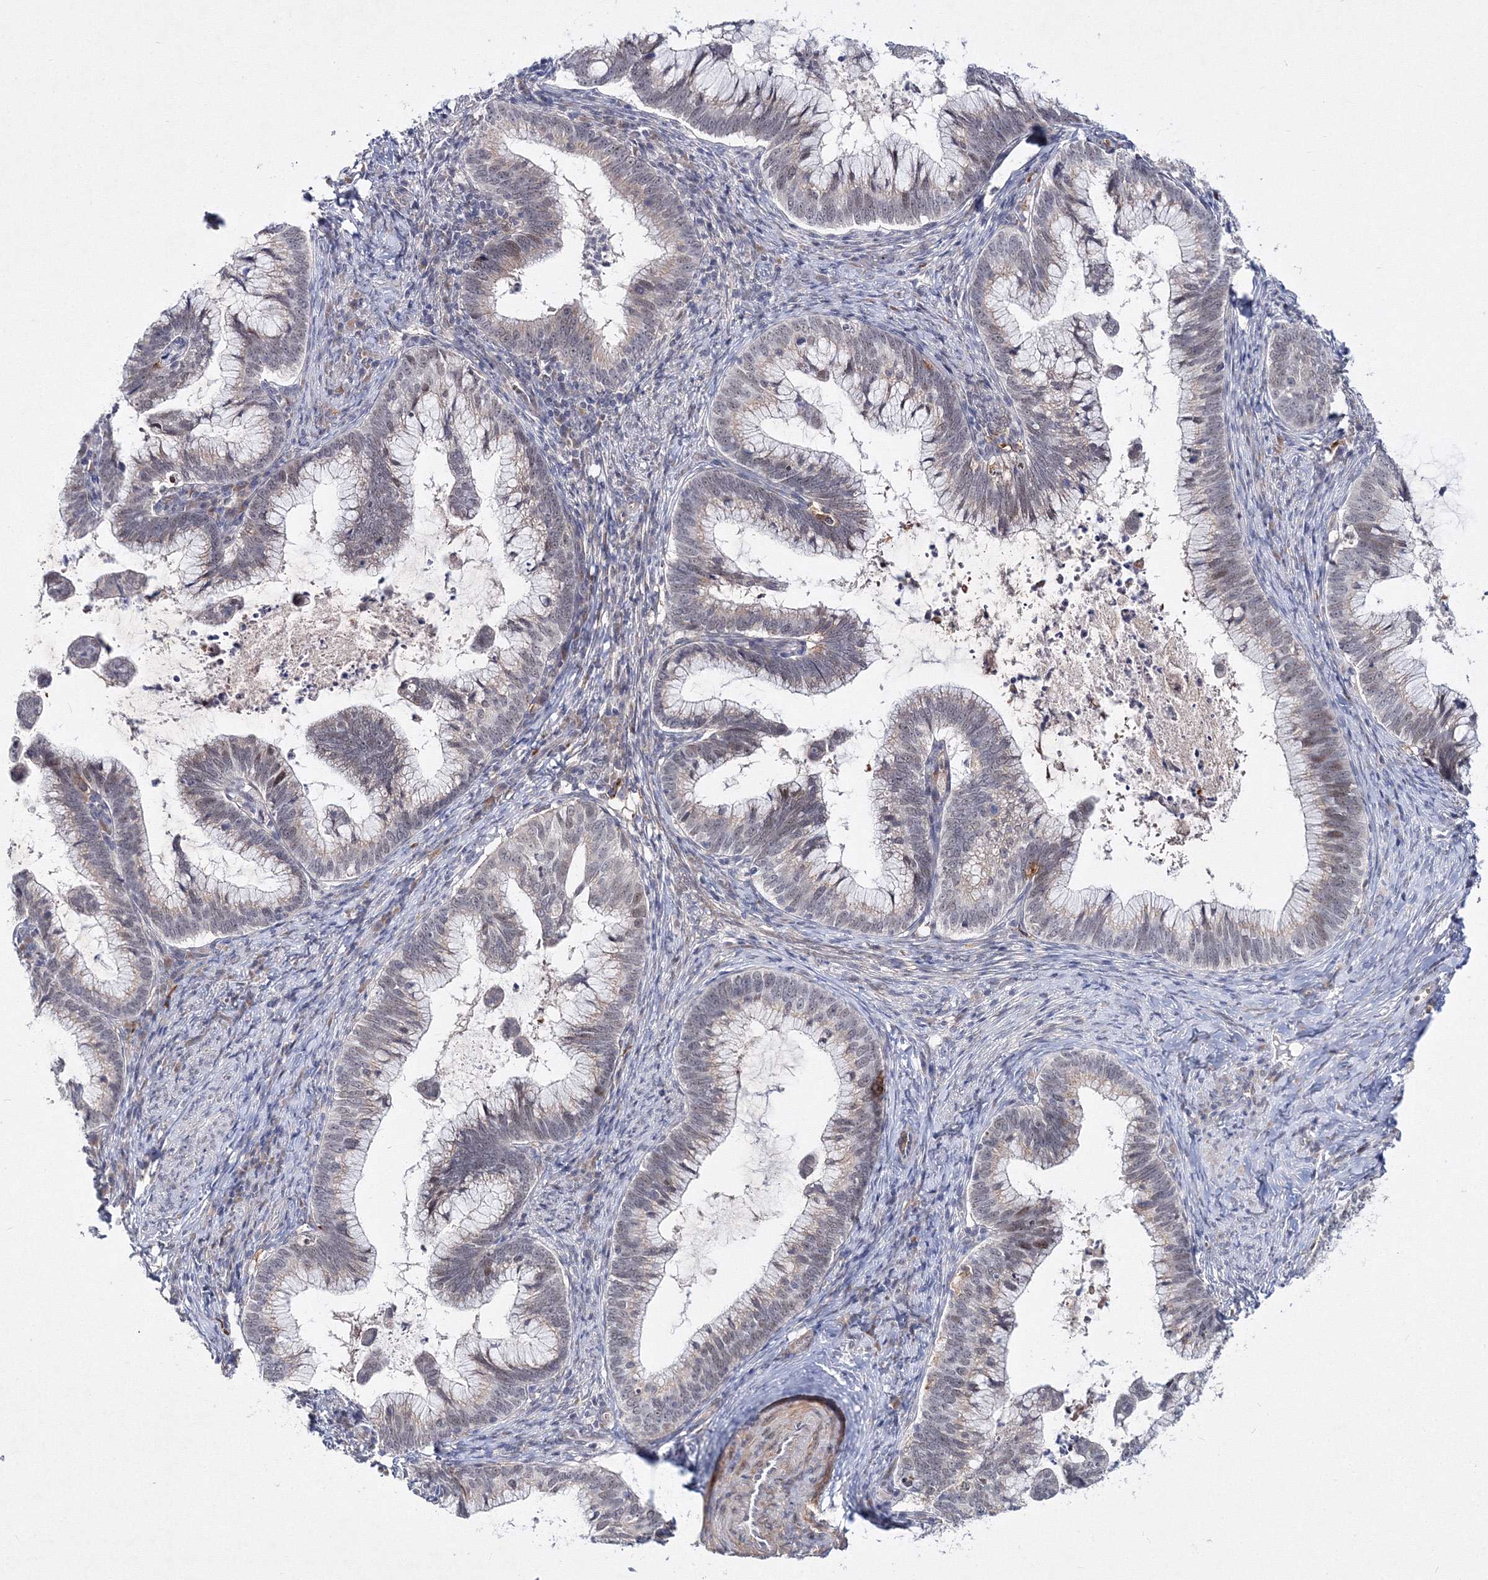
{"staining": {"intensity": "weak", "quantity": "<25%", "location": "nuclear"}, "tissue": "cervical cancer", "cell_type": "Tumor cells", "image_type": "cancer", "snomed": [{"axis": "morphology", "description": "Adenocarcinoma, NOS"}, {"axis": "topography", "description": "Cervix"}], "caption": "High magnification brightfield microscopy of adenocarcinoma (cervical) stained with DAB (brown) and counterstained with hematoxylin (blue): tumor cells show no significant staining.", "gene": "C11orf52", "patient": {"sex": "female", "age": 36}}